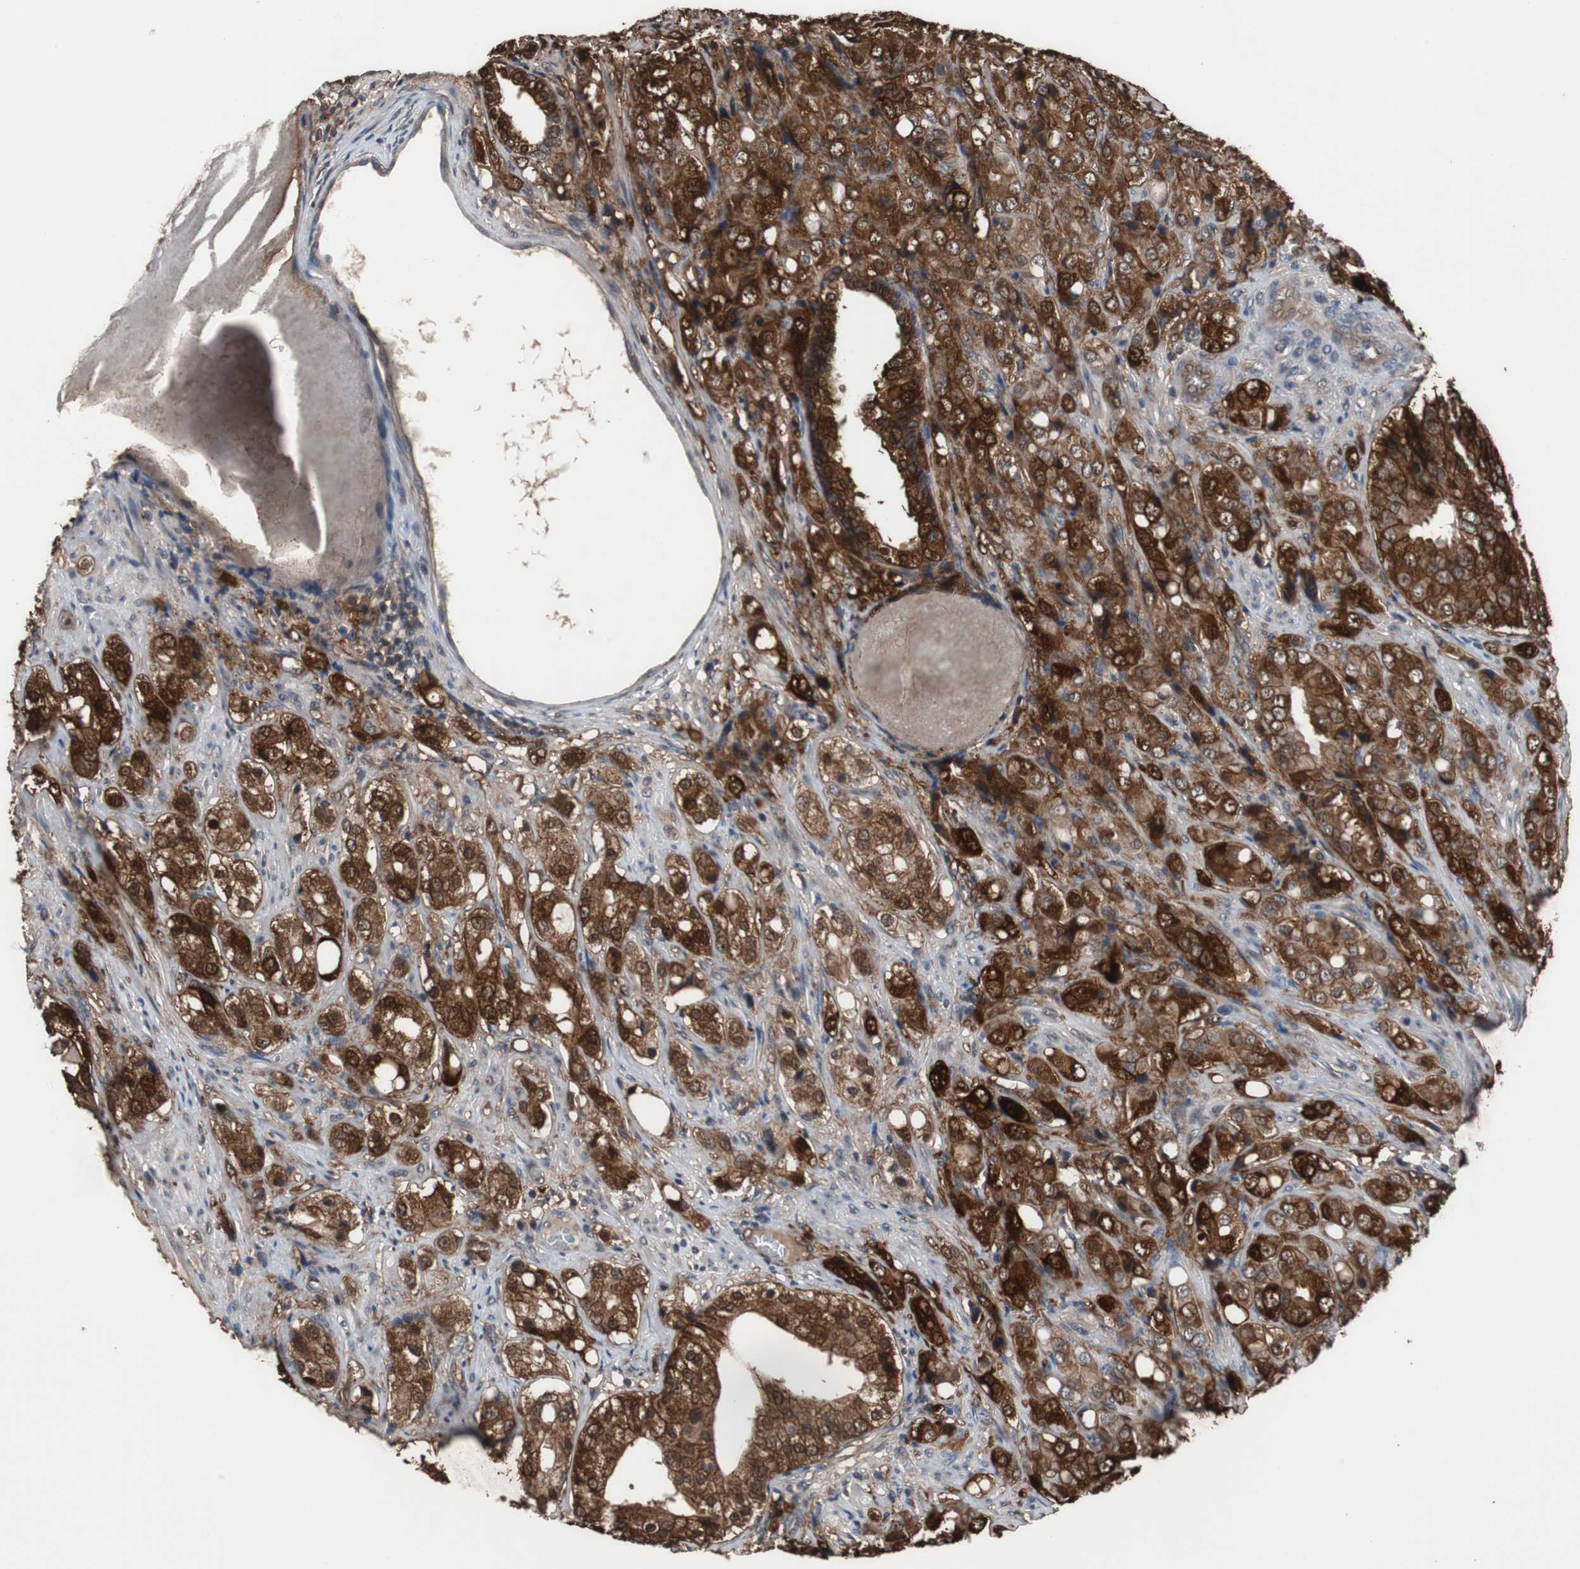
{"staining": {"intensity": "strong", "quantity": ">75%", "location": "cytoplasmic/membranous,nuclear"}, "tissue": "prostate cancer", "cell_type": "Tumor cells", "image_type": "cancer", "snomed": [{"axis": "morphology", "description": "Adenocarcinoma, High grade"}, {"axis": "topography", "description": "Prostate"}], "caption": "Protein analysis of prostate adenocarcinoma (high-grade) tissue demonstrates strong cytoplasmic/membranous and nuclear staining in approximately >75% of tumor cells. The staining was performed using DAB to visualize the protein expression in brown, while the nuclei were stained in blue with hematoxylin (Magnification: 20x).", "gene": "NDRG1", "patient": {"sex": "male", "age": 68}}